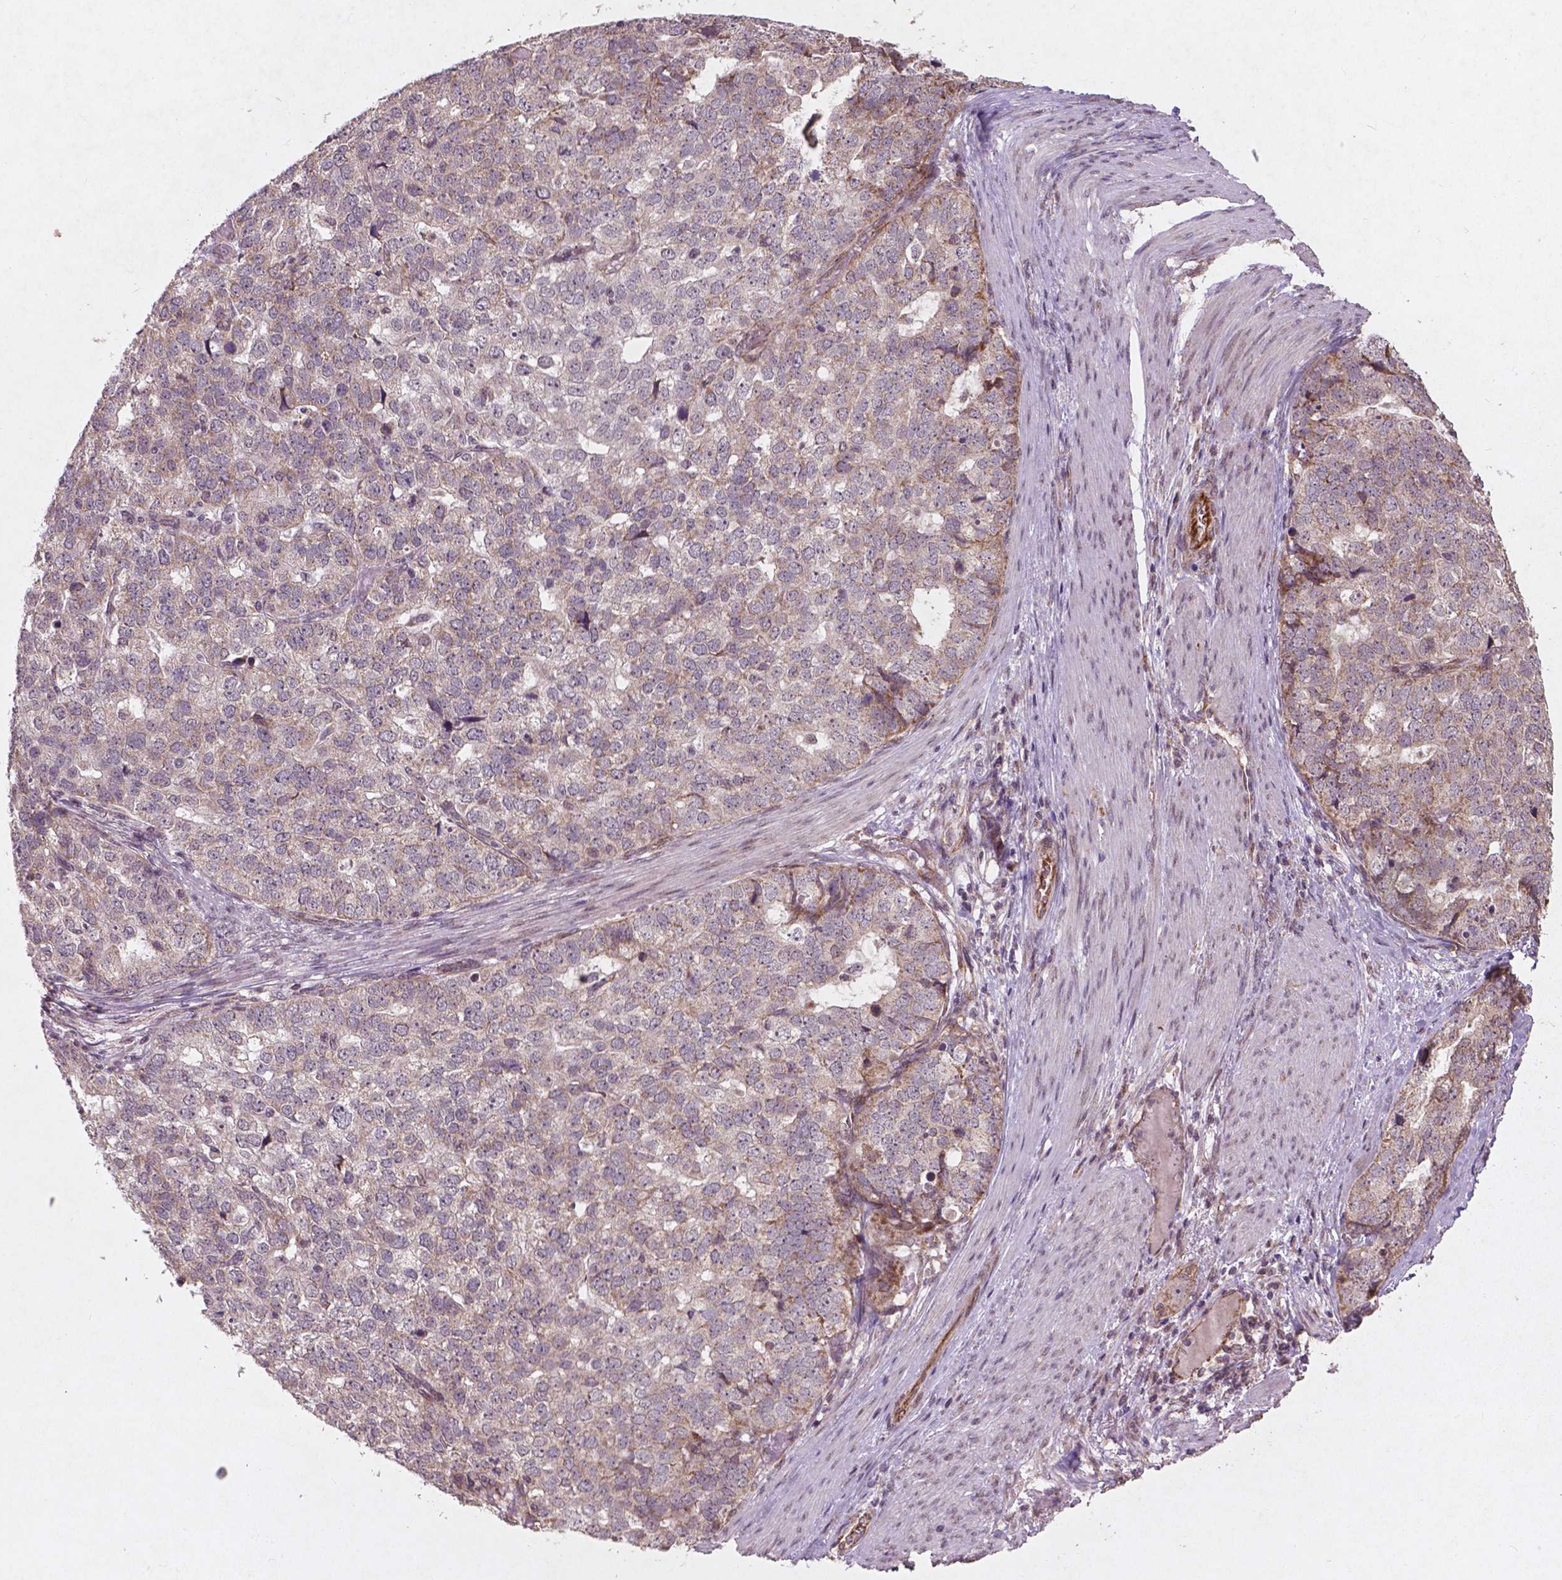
{"staining": {"intensity": "moderate", "quantity": "<25%", "location": "cytoplasmic/membranous"}, "tissue": "stomach cancer", "cell_type": "Tumor cells", "image_type": "cancer", "snomed": [{"axis": "morphology", "description": "Adenocarcinoma, NOS"}, {"axis": "topography", "description": "Stomach"}], "caption": "High-magnification brightfield microscopy of stomach cancer (adenocarcinoma) stained with DAB (brown) and counterstained with hematoxylin (blue). tumor cells exhibit moderate cytoplasmic/membranous positivity is appreciated in approximately<25% of cells.", "gene": "SMAD2", "patient": {"sex": "male", "age": 69}}